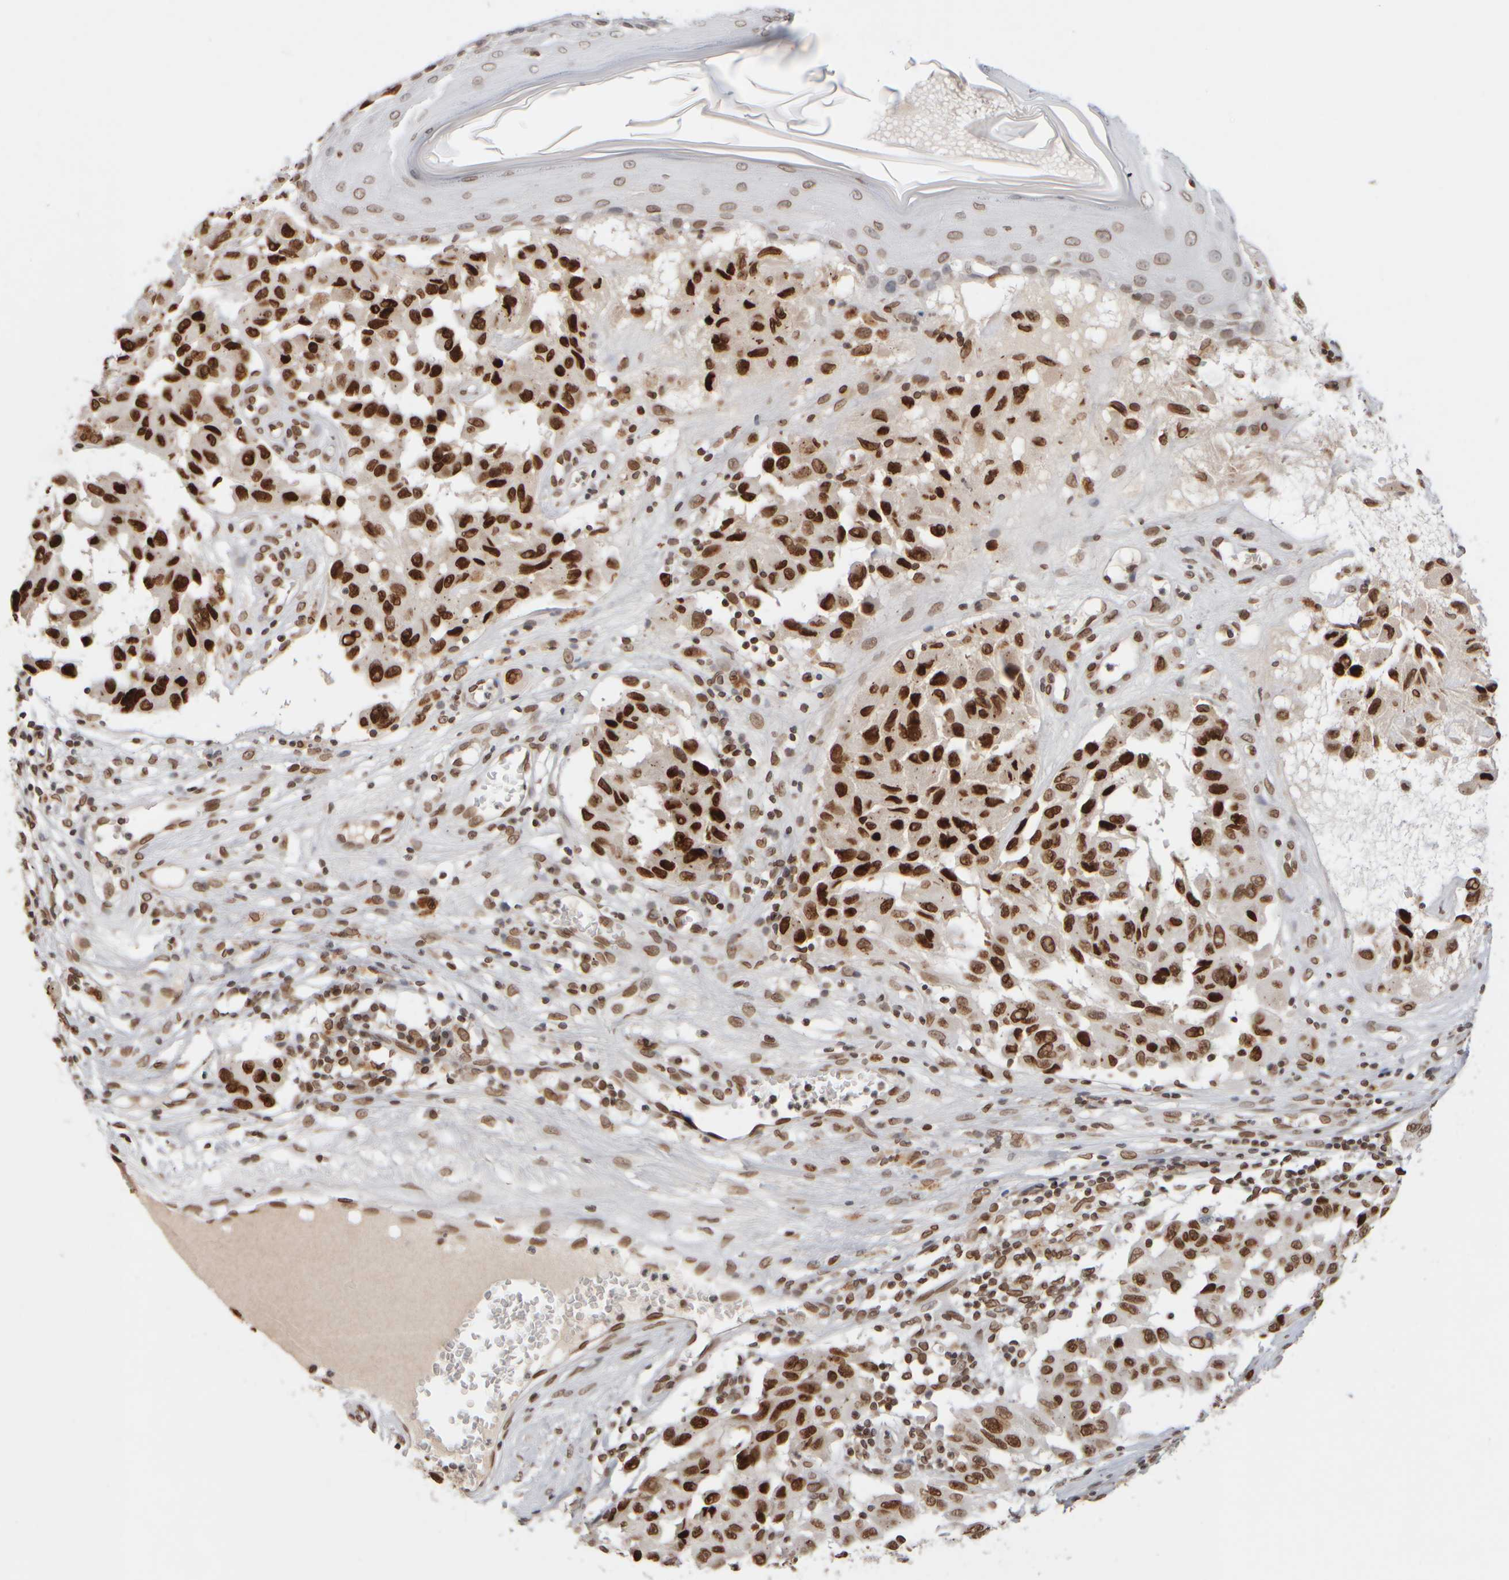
{"staining": {"intensity": "strong", "quantity": ">75%", "location": "nuclear"}, "tissue": "melanoma", "cell_type": "Tumor cells", "image_type": "cancer", "snomed": [{"axis": "morphology", "description": "Malignant melanoma, NOS"}, {"axis": "topography", "description": "Skin"}], "caption": "Brown immunohistochemical staining in human malignant melanoma displays strong nuclear staining in approximately >75% of tumor cells.", "gene": "ZC3HC1", "patient": {"sex": "male", "age": 30}}